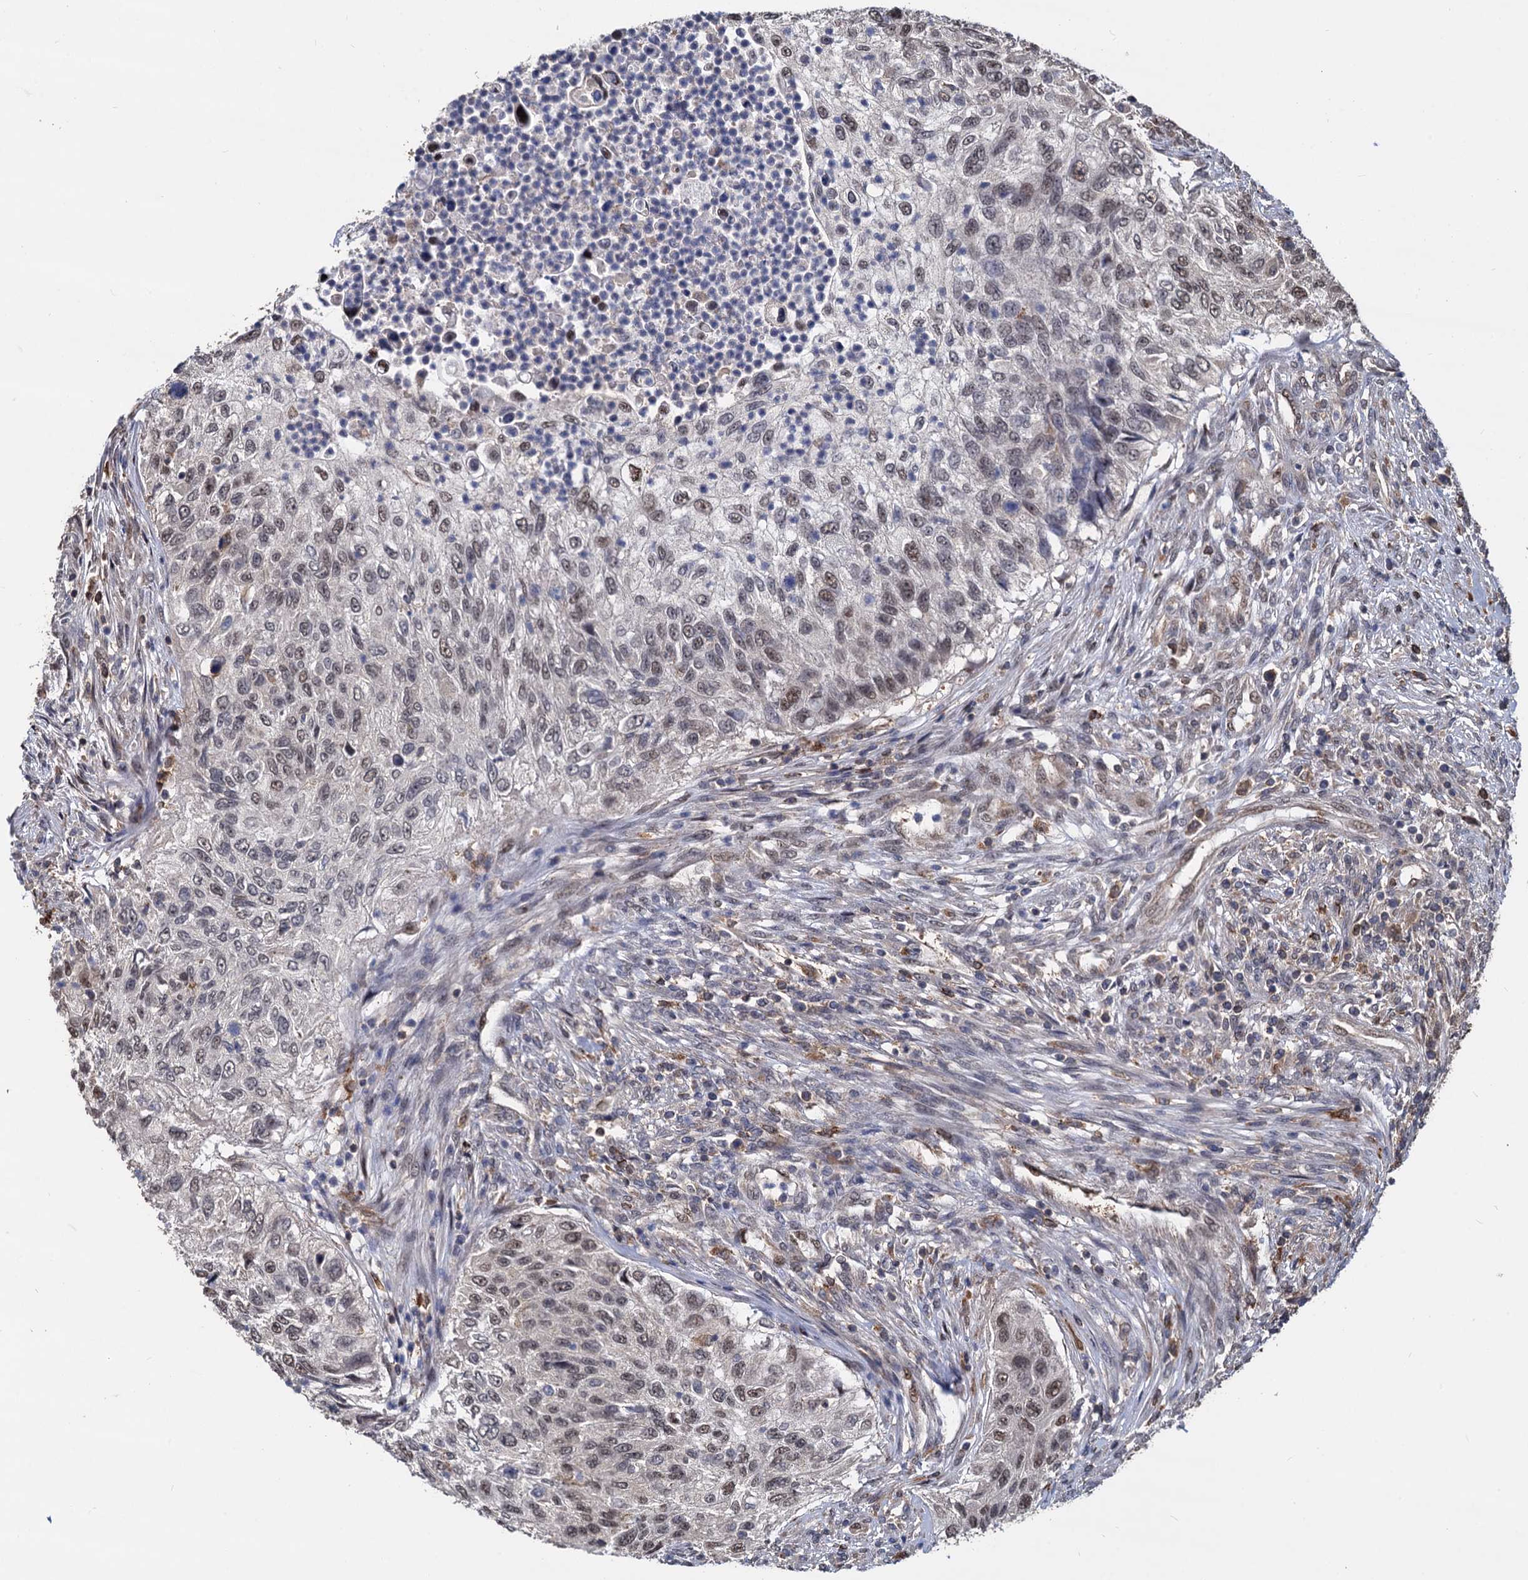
{"staining": {"intensity": "weak", "quantity": ">75%", "location": "nuclear"}, "tissue": "urothelial cancer", "cell_type": "Tumor cells", "image_type": "cancer", "snomed": [{"axis": "morphology", "description": "Urothelial carcinoma, High grade"}, {"axis": "topography", "description": "Urinary bladder"}], "caption": "High-grade urothelial carcinoma was stained to show a protein in brown. There is low levels of weak nuclear staining in about >75% of tumor cells.", "gene": "PSMD4", "patient": {"sex": "female", "age": 60}}